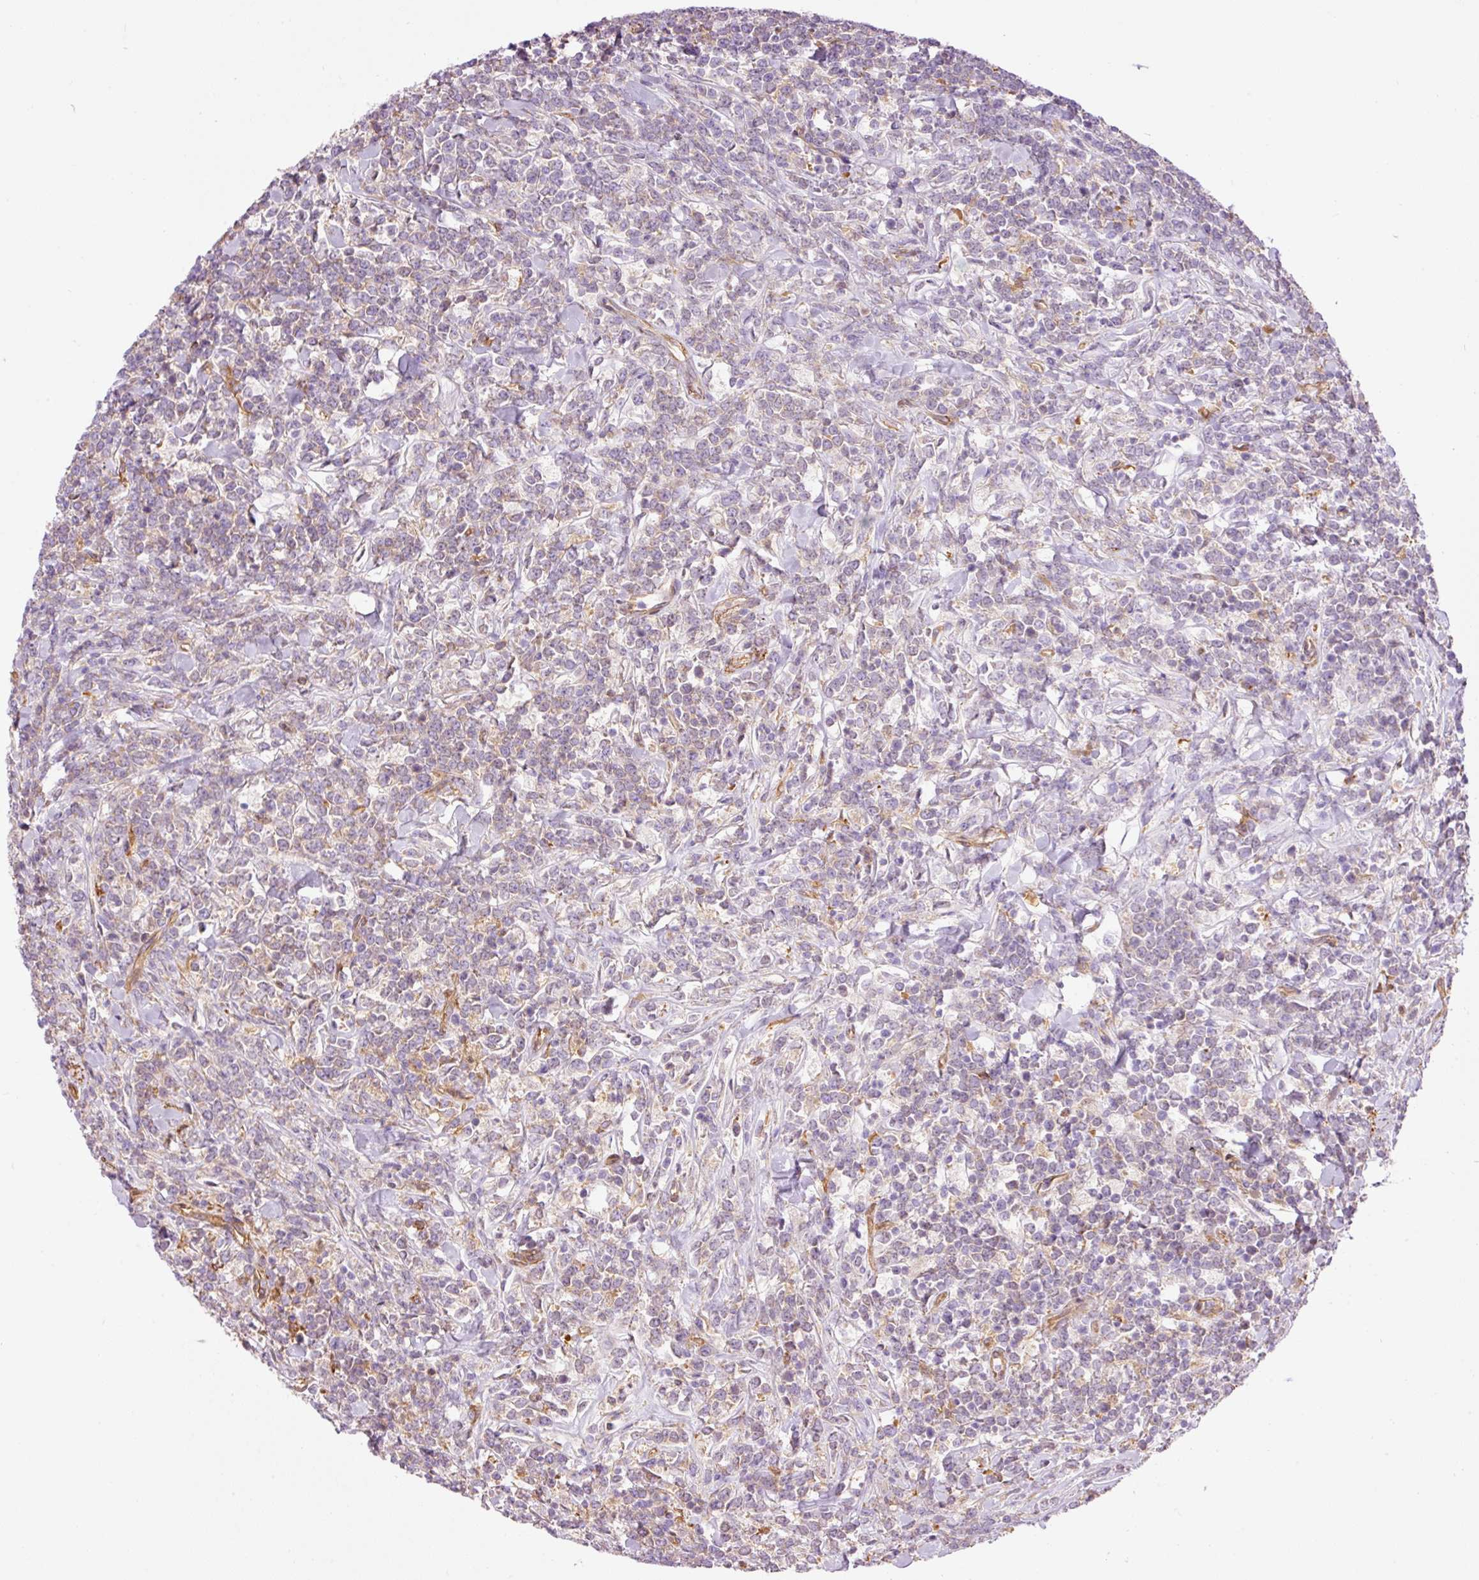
{"staining": {"intensity": "negative", "quantity": "none", "location": "none"}, "tissue": "lymphoma", "cell_type": "Tumor cells", "image_type": "cancer", "snomed": [{"axis": "morphology", "description": "Malignant lymphoma, non-Hodgkin's type, High grade"}, {"axis": "topography", "description": "Small intestine"}, {"axis": "topography", "description": "Colon"}], "caption": "A histopathology image of human high-grade malignant lymphoma, non-Hodgkin's type is negative for staining in tumor cells. (Brightfield microscopy of DAB (3,3'-diaminobenzidine) IHC at high magnification).", "gene": "IL10RB", "patient": {"sex": "male", "age": 8}}